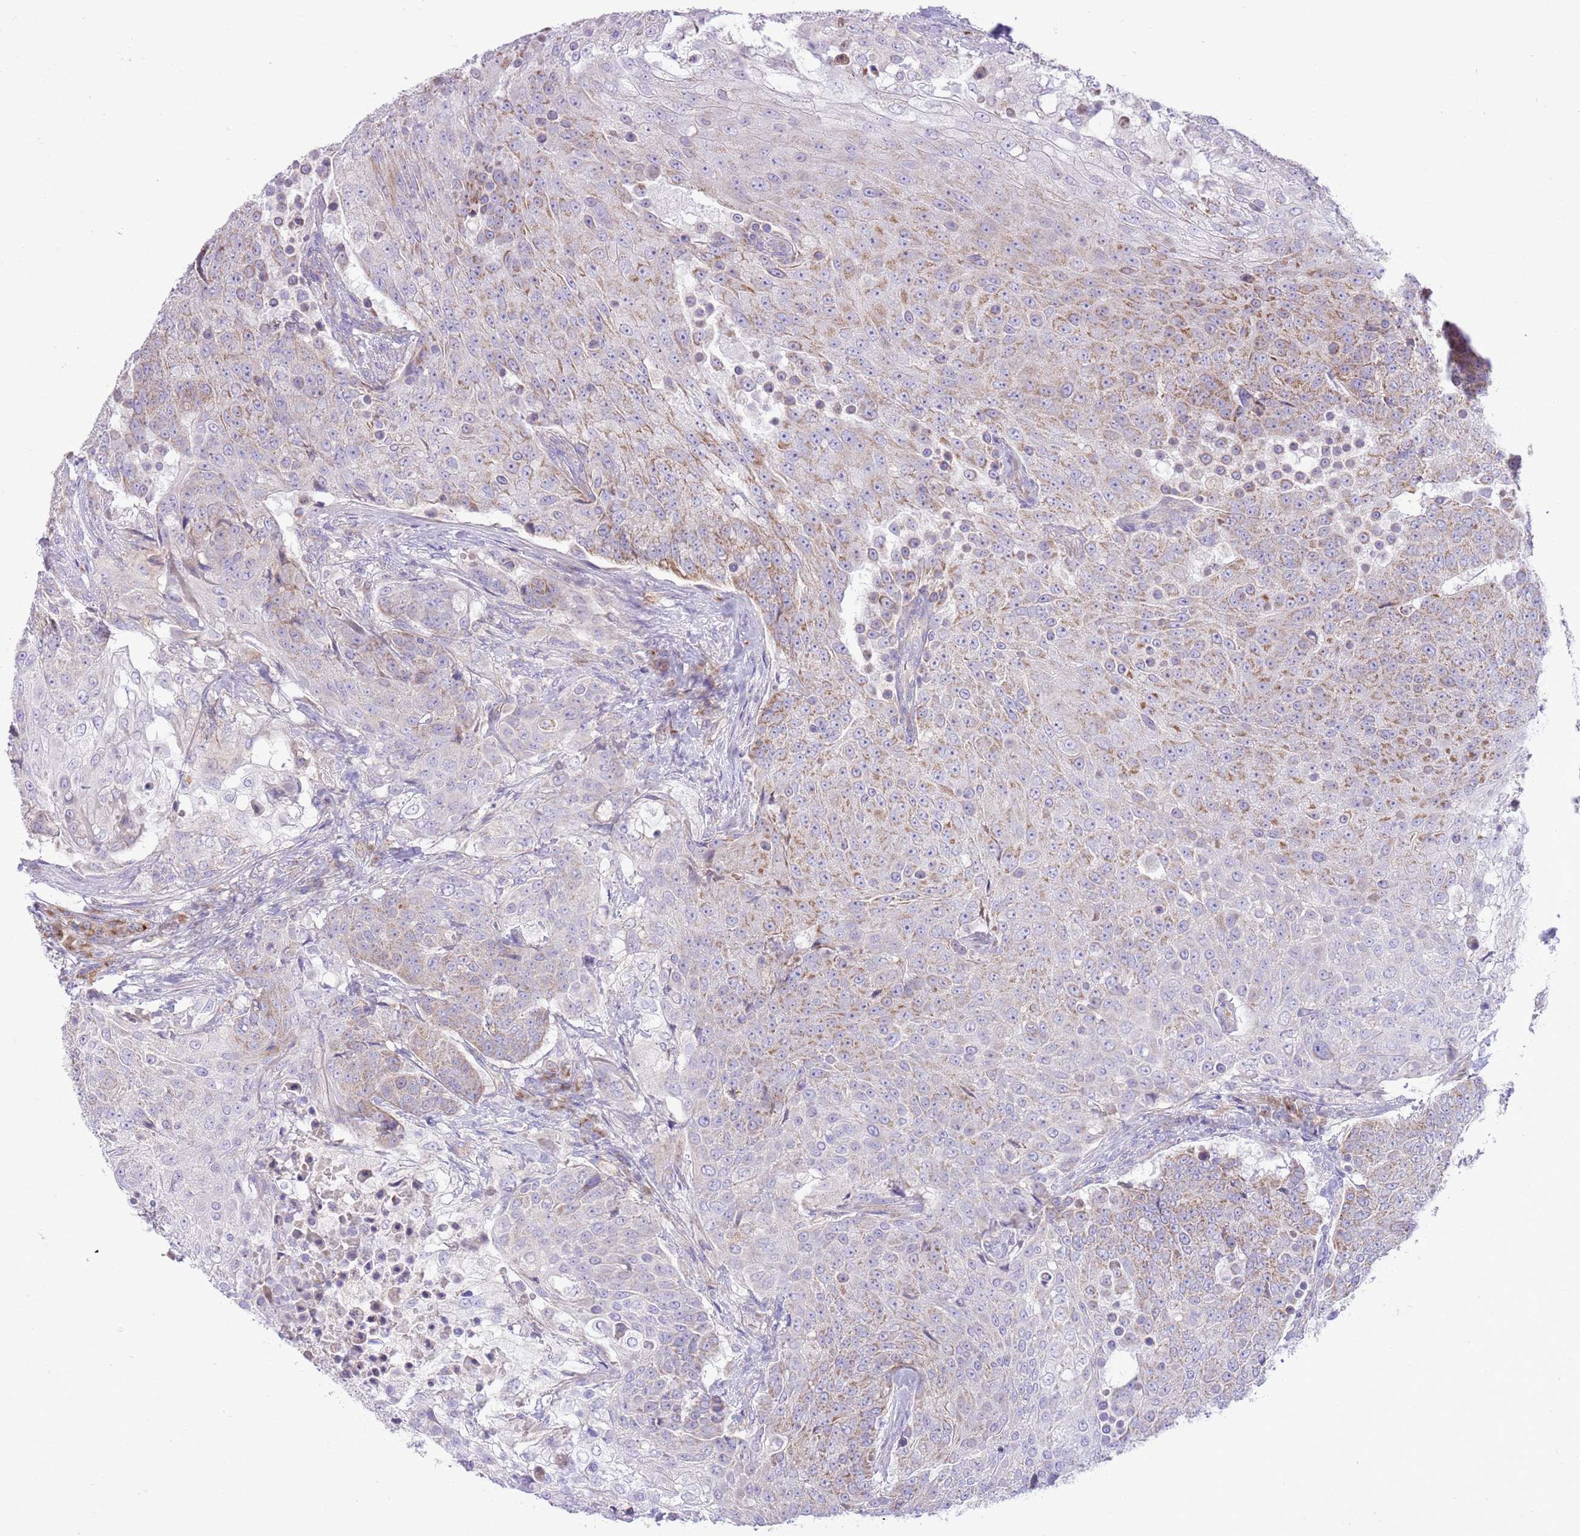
{"staining": {"intensity": "moderate", "quantity": "25%-75%", "location": "cytoplasmic/membranous"}, "tissue": "urothelial cancer", "cell_type": "Tumor cells", "image_type": "cancer", "snomed": [{"axis": "morphology", "description": "Urothelial carcinoma, High grade"}, {"axis": "topography", "description": "Urinary bladder"}], "caption": "DAB immunohistochemical staining of human urothelial carcinoma (high-grade) reveals moderate cytoplasmic/membranous protein positivity in about 25%-75% of tumor cells.", "gene": "OAZ2", "patient": {"sex": "female", "age": 63}}